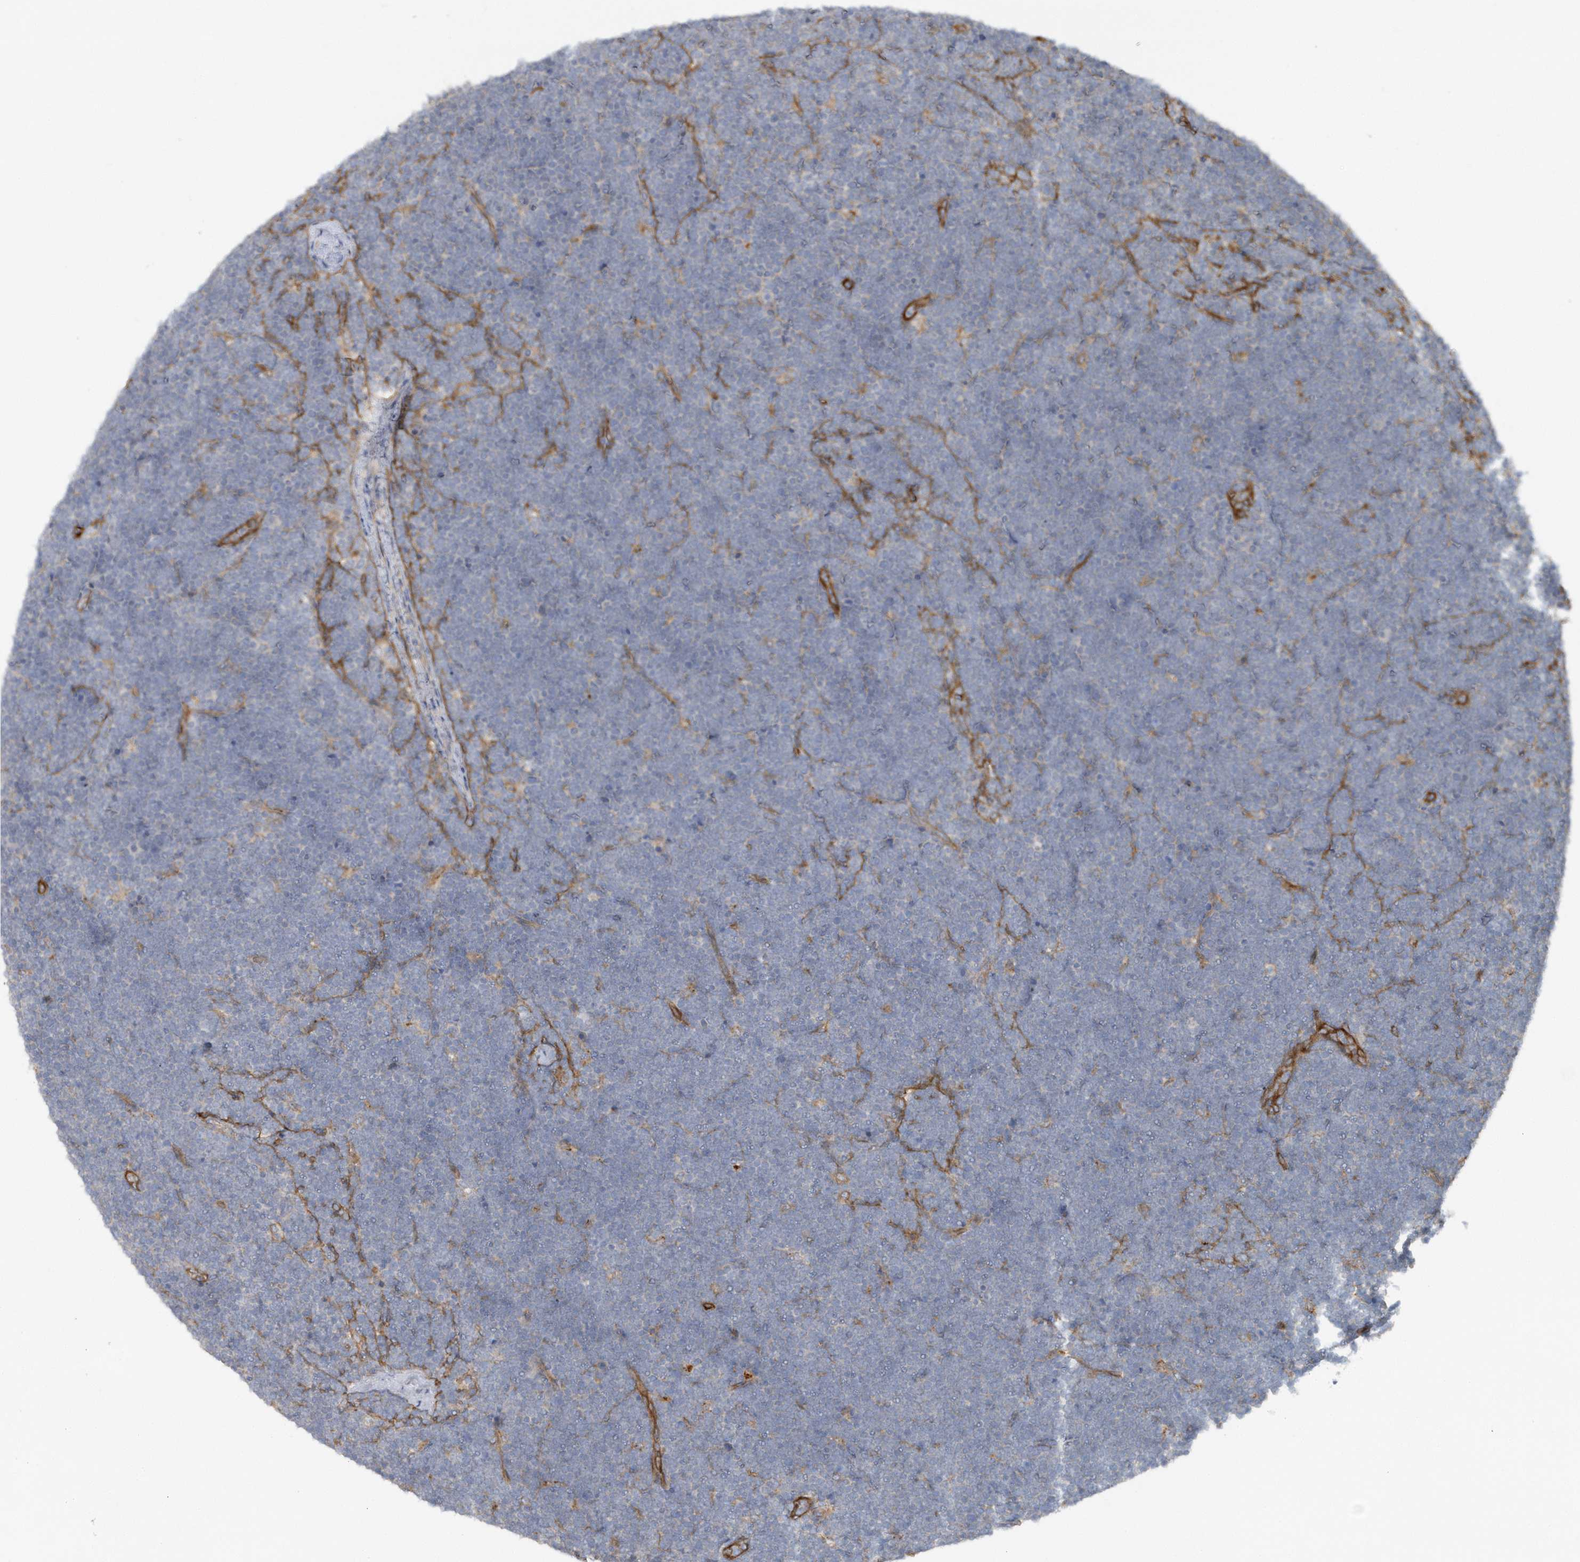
{"staining": {"intensity": "negative", "quantity": "none", "location": "none"}, "tissue": "lymphoma", "cell_type": "Tumor cells", "image_type": "cancer", "snomed": [{"axis": "morphology", "description": "Malignant lymphoma, non-Hodgkin's type, High grade"}, {"axis": "topography", "description": "Lymph node"}], "caption": "The image demonstrates no staining of tumor cells in lymphoma. The staining was performed using DAB to visualize the protein expression in brown, while the nuclei were stained in blue with hematoxylin (Magnification: 20x).", "gene": "RAI14", "patient": {"sex": "male", "age": 13}}